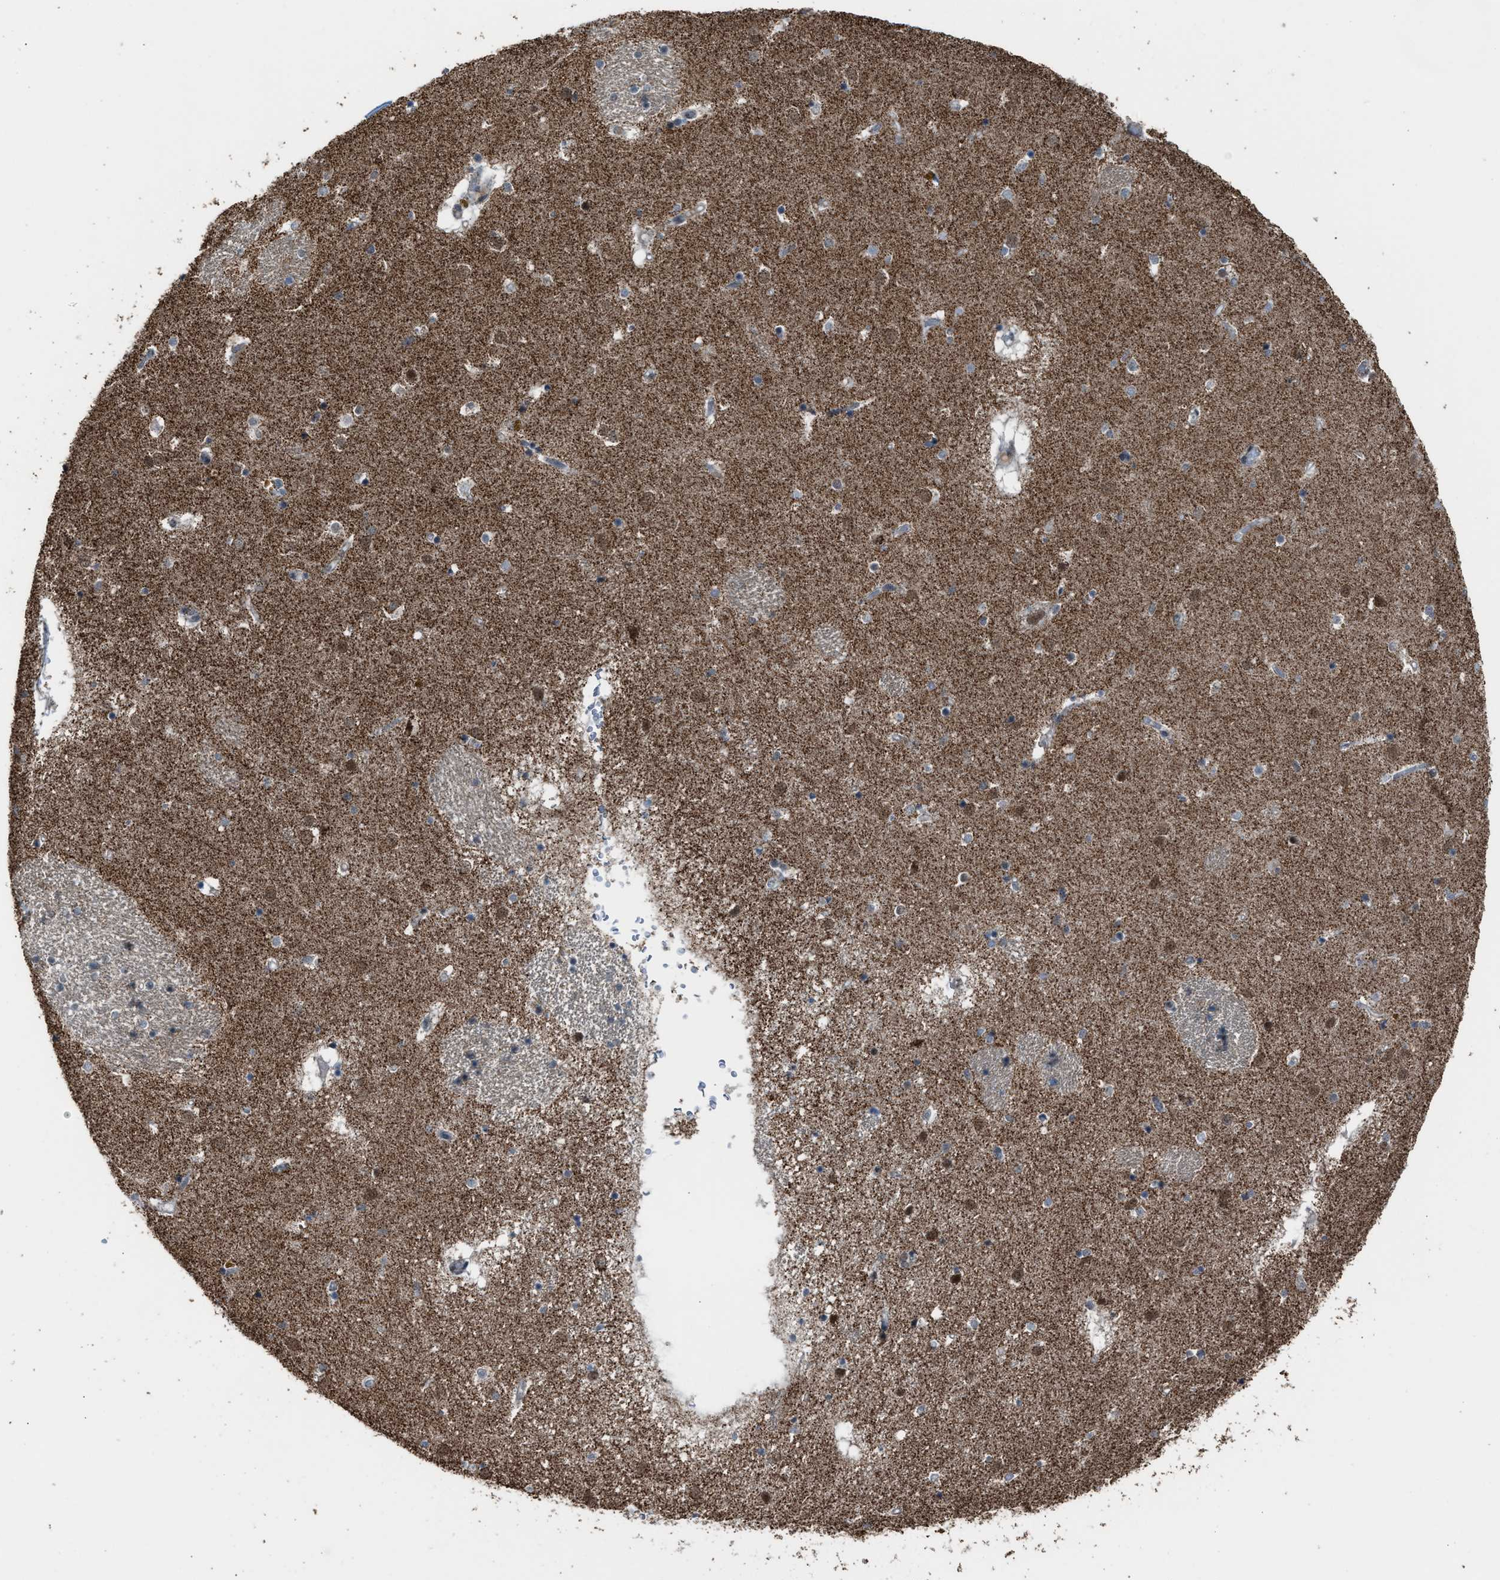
{"staining": {"intensity": "moderate", "quantity": "<25%", "location": "cytoplasmic/membranous,nuclear"}, "tissue": "caudate", "cell_type": "Glial cells", "image_type": "normal", "snomed": [{"axis": "morphology", "description": "Normal tissue, NOS"}, {"axis": "topography", "description": "Lateral ventricle wall"}], "caption": "Benign caudate demonstrates moderate cytoplasmic/membranous,nuclear expression in approximately <25% of glial cells.", "gene": "CHN2", "patient": {"sex": "male", "age": 70}}